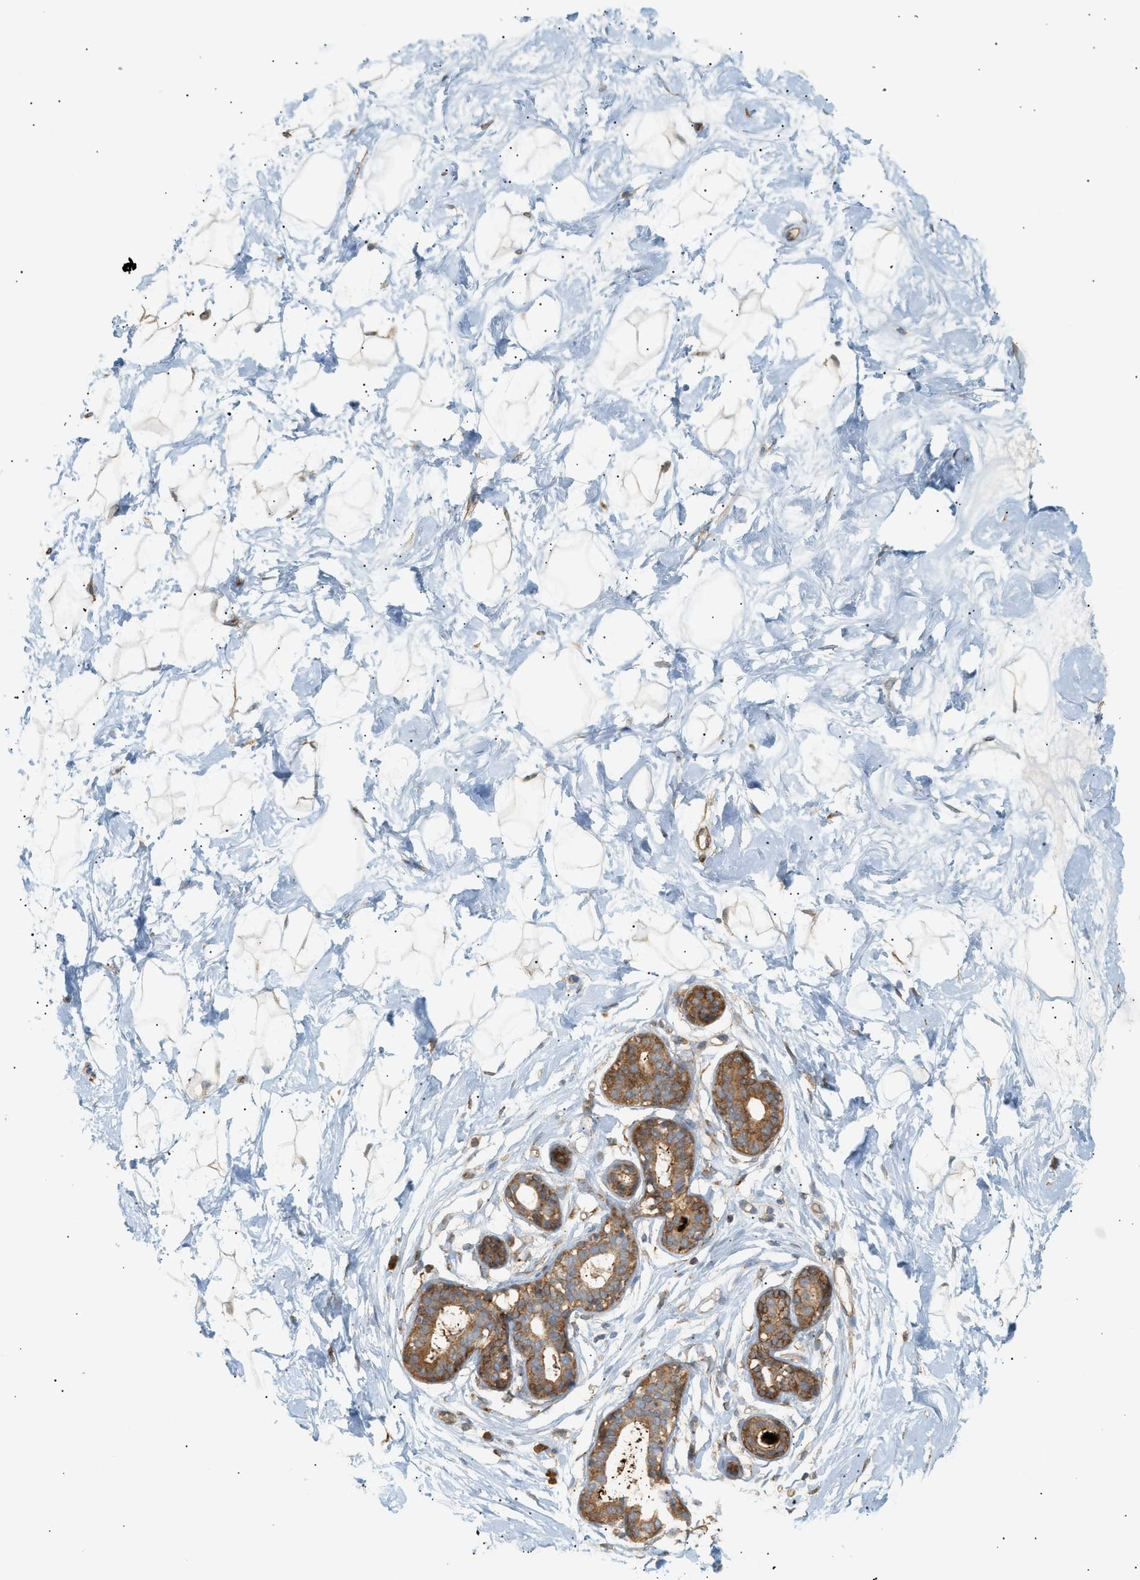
{"staining": {"intensity": "moderate", "quantity": ">75%", "location": "cytoplasmic/membranous"}, "tissue": "breast", "cell_type": "Adipocytes", "image_type": "normal", "snomed": [{"axis": "morphology", "description": "Normal tissue, NOS"}, {"axis": "topography", "description": "Breast"}], "caption": "Moderate cytoplasmic/membranous staining for a protein is seen in about >75% of adipocytes of normal breast using immunohistochemistry.", "gene": "SHC1", "patient": {"sex": "female", "age": 23}}